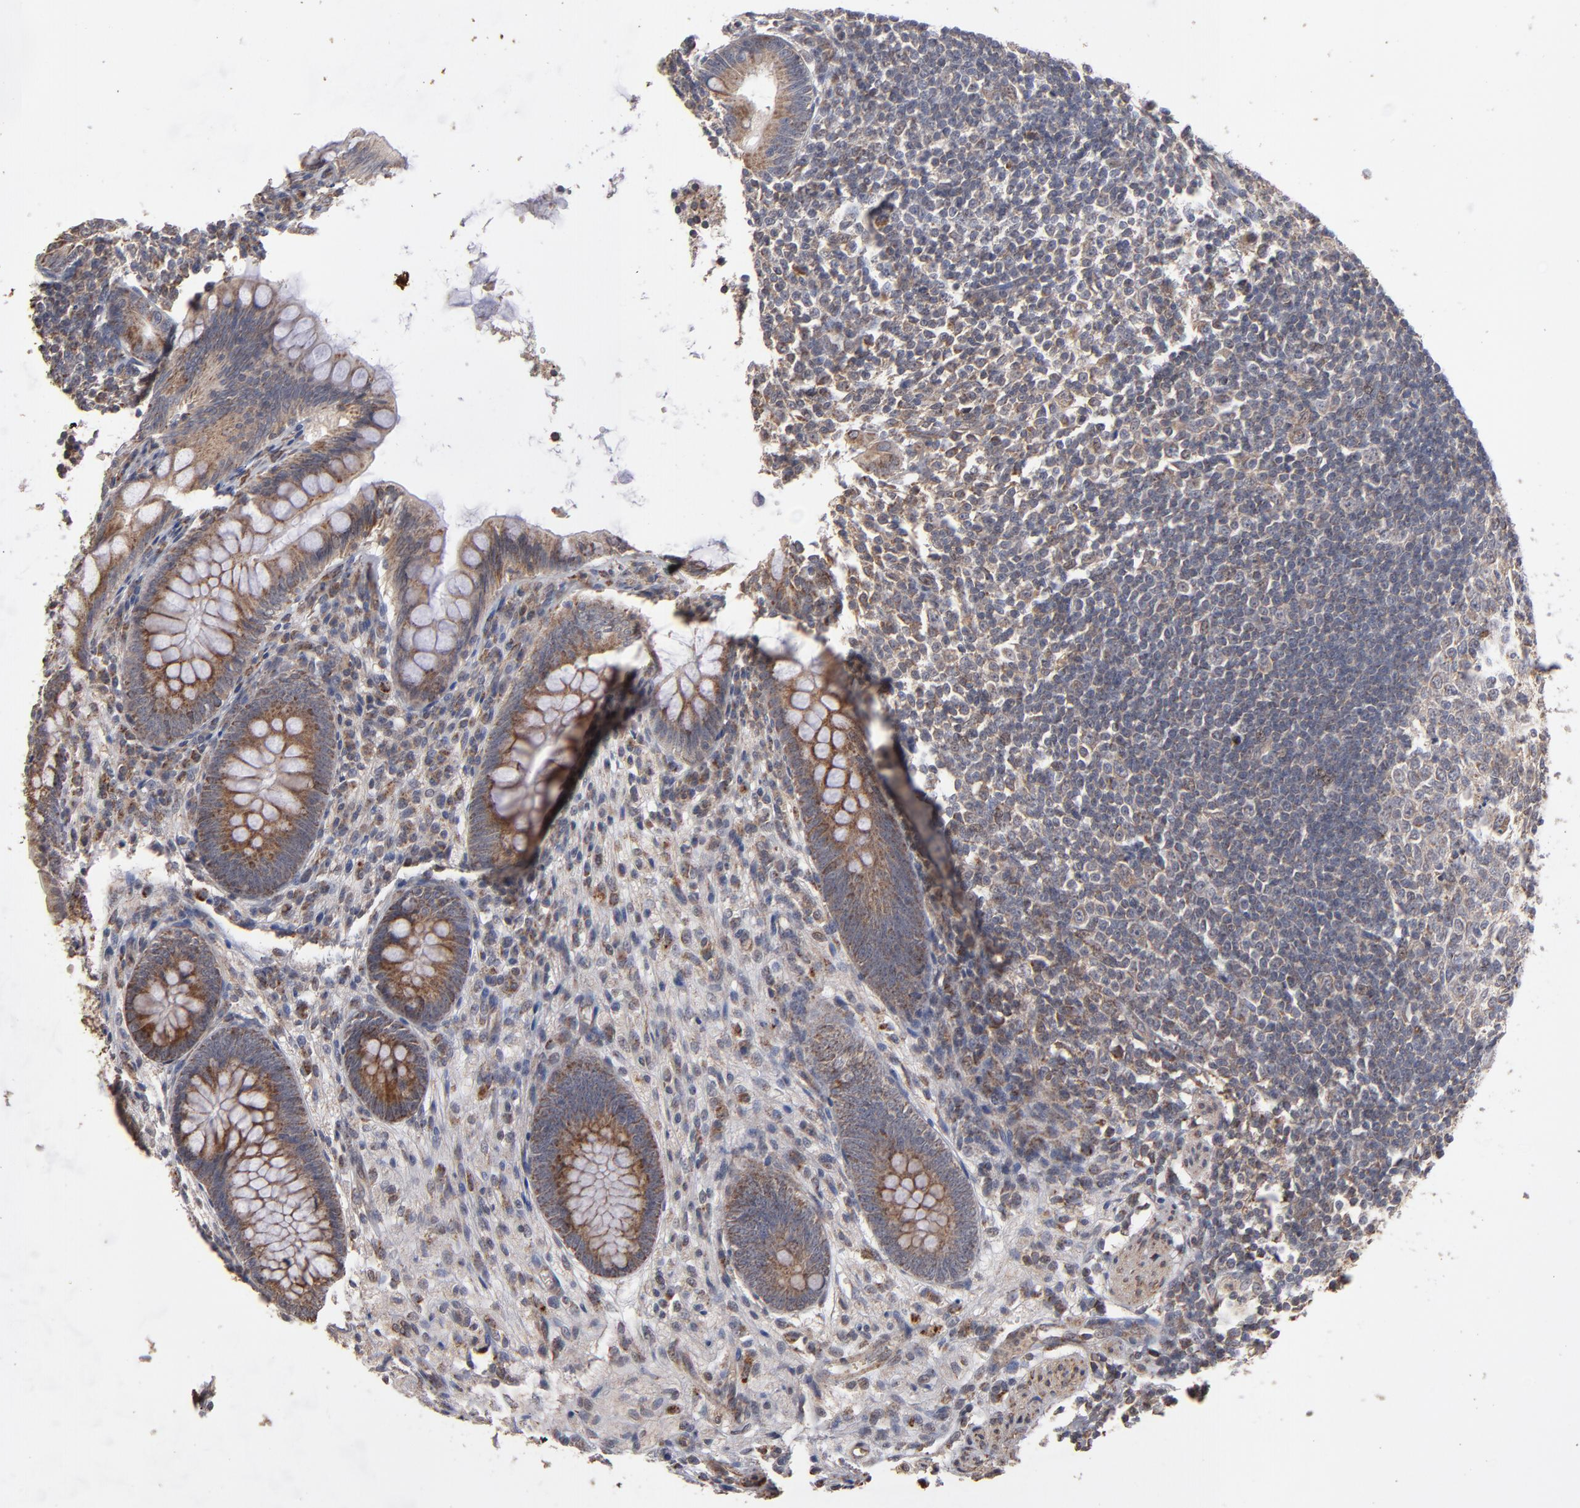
{"staining": {"intensity": "moderate", "quantity": ">75%", "location": "cytoplasmic/membranous"}, "tissue": "appendix", "cell_type": "Glandular cells", "image_type": "normal", "snomed": [{"axis": "morphology", "description": "Normal tissue, NOS"}, {"axis": "topography", "description": "Appendix"}], "caption": "IHC image of benign appendix: appendix stained using IHC demonstrates medium levels of moderate protein expression localized specifically in the cytoplasmic/membranous of glandular cells, appearing as a cytoplasmic/membranous brown color.", "gene": "MIPOL1", "patient": {"sex": "female", "age": 66}}